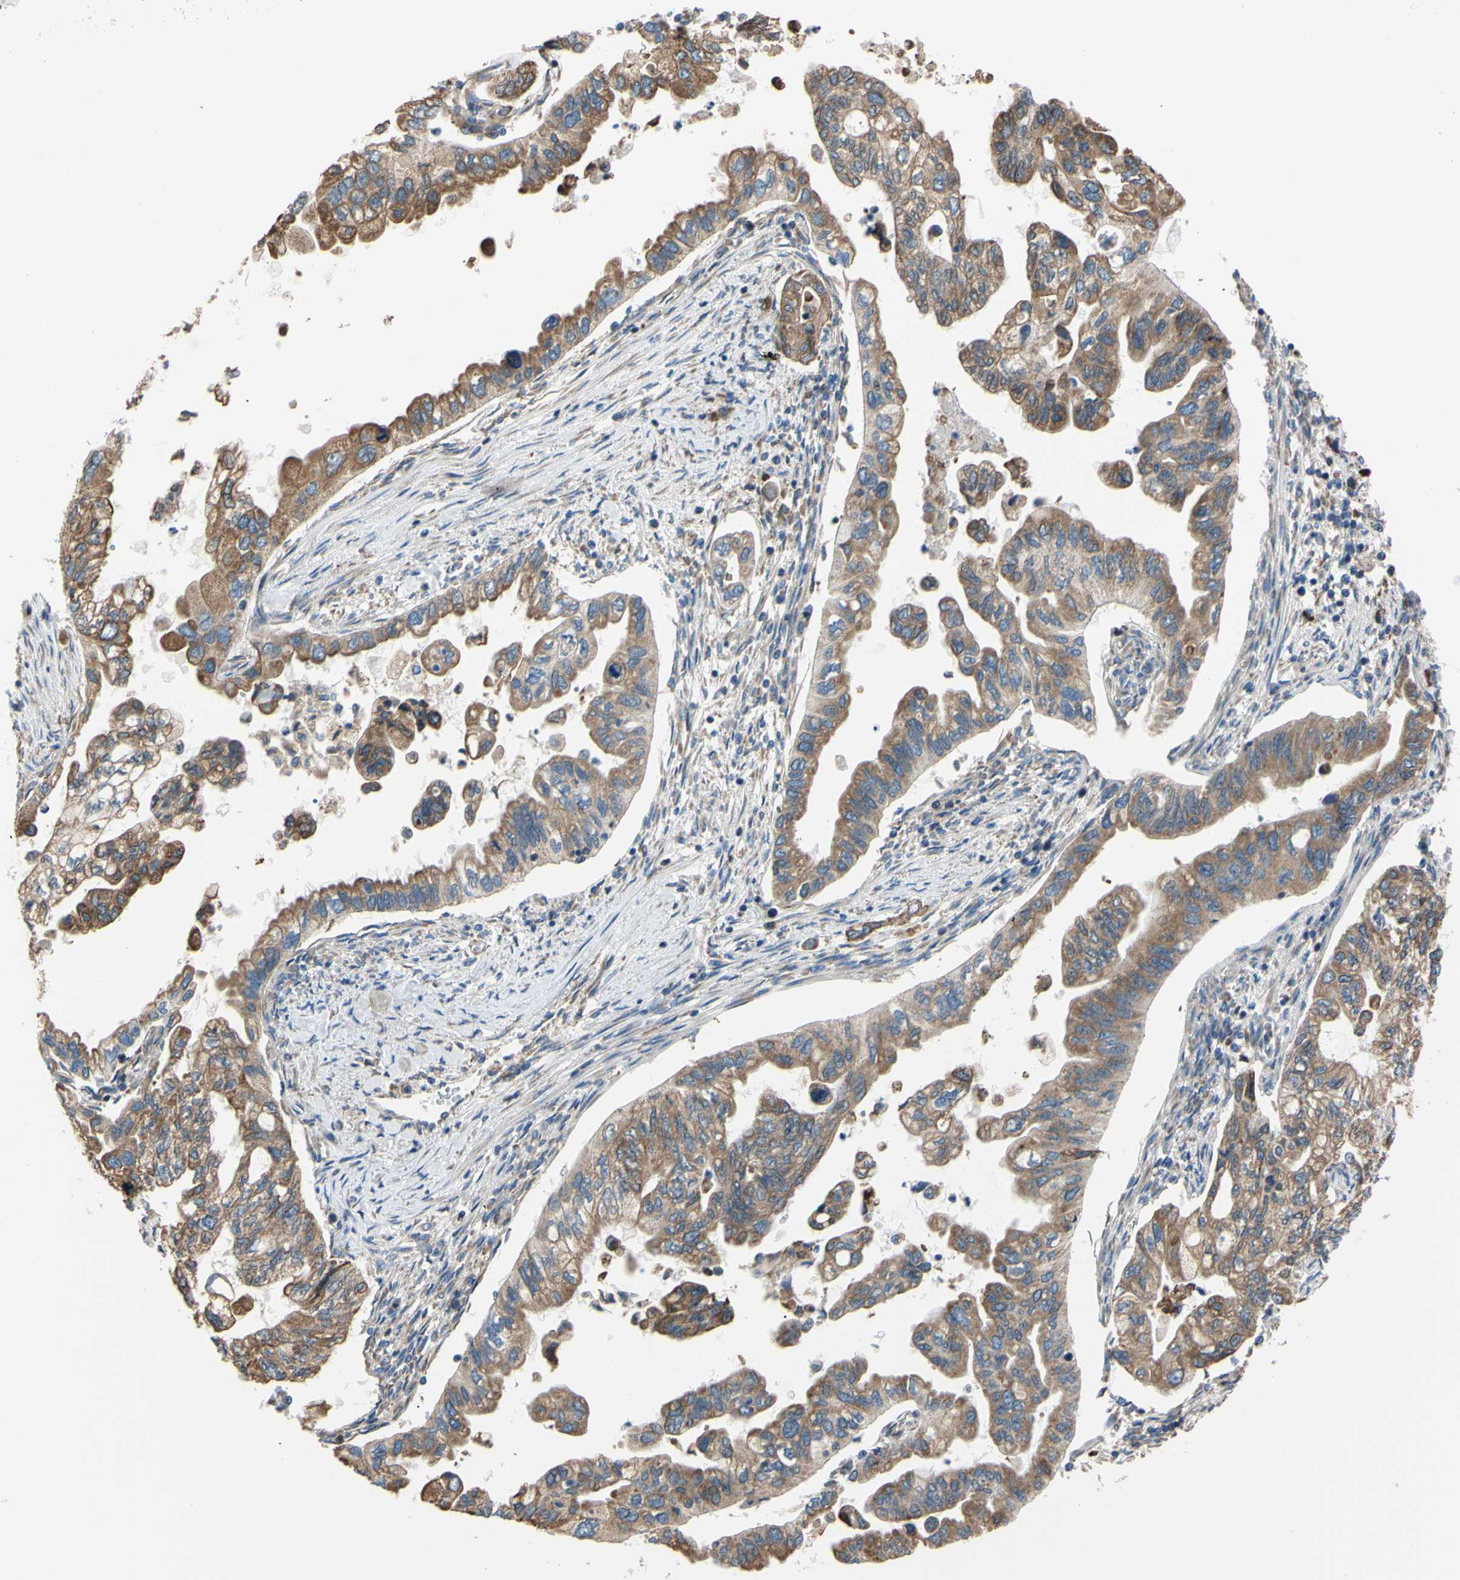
{"staining": {"intensity": "moderate", "quantity": ">75%", "location": "cytoplasmic/membranous"}, "tissue": "pancreatic cancer", "cell_type": "Tumor cells", "image_type": "cancer", "snomed": [{"axis": "morphology", "description": "Normal tissue, NOS"}, {"axis": "topography", "description": "Pancreas"}], "caption": "A brown stain highlights moderate cytoplasmic/membranous expression of a protein in human pancreatic cancer tumor cells.", "gene": "BMF", "patient": {"sex": "male", "age": 42}}